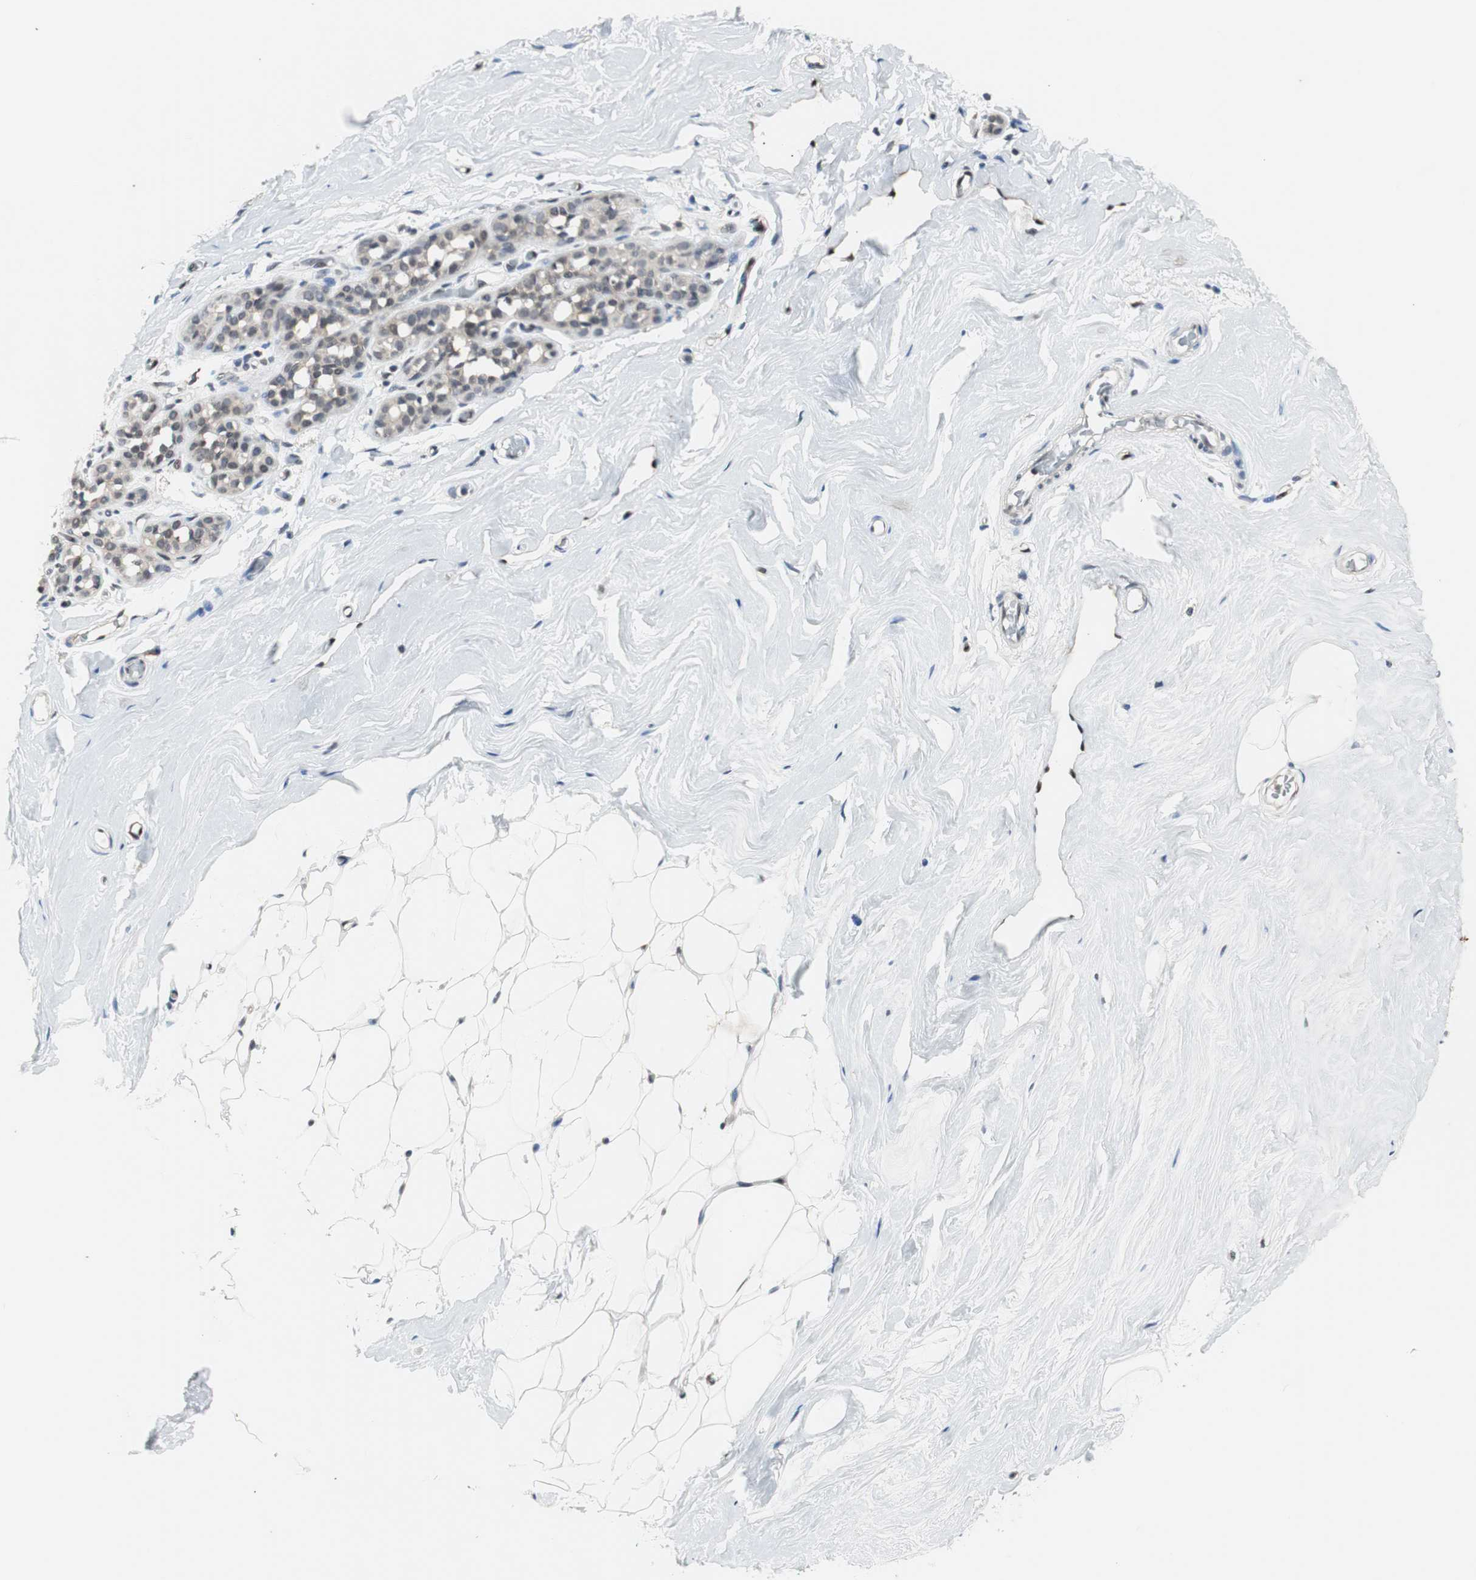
{"staining": {"intensity": "weak", "quantity": ">75%", "location": "cytoplasmic/membranous"}, "tissue": "breast", "cell_type": "Adipocytes", "image_type": "normal", "snomed": [{"axis": "morphology", "description": "Normal tissue, NOS"}, {"axis": "topography", "description": "Breast"}], "caption": "Weak cytoplasmic/membranous staining for a protein is present in approximately >75% of adipocytes of normal breast using immunohistochemistry (IHC).", "gene": "SMAD1", "patient": {"sex": "female", "age": 75}}